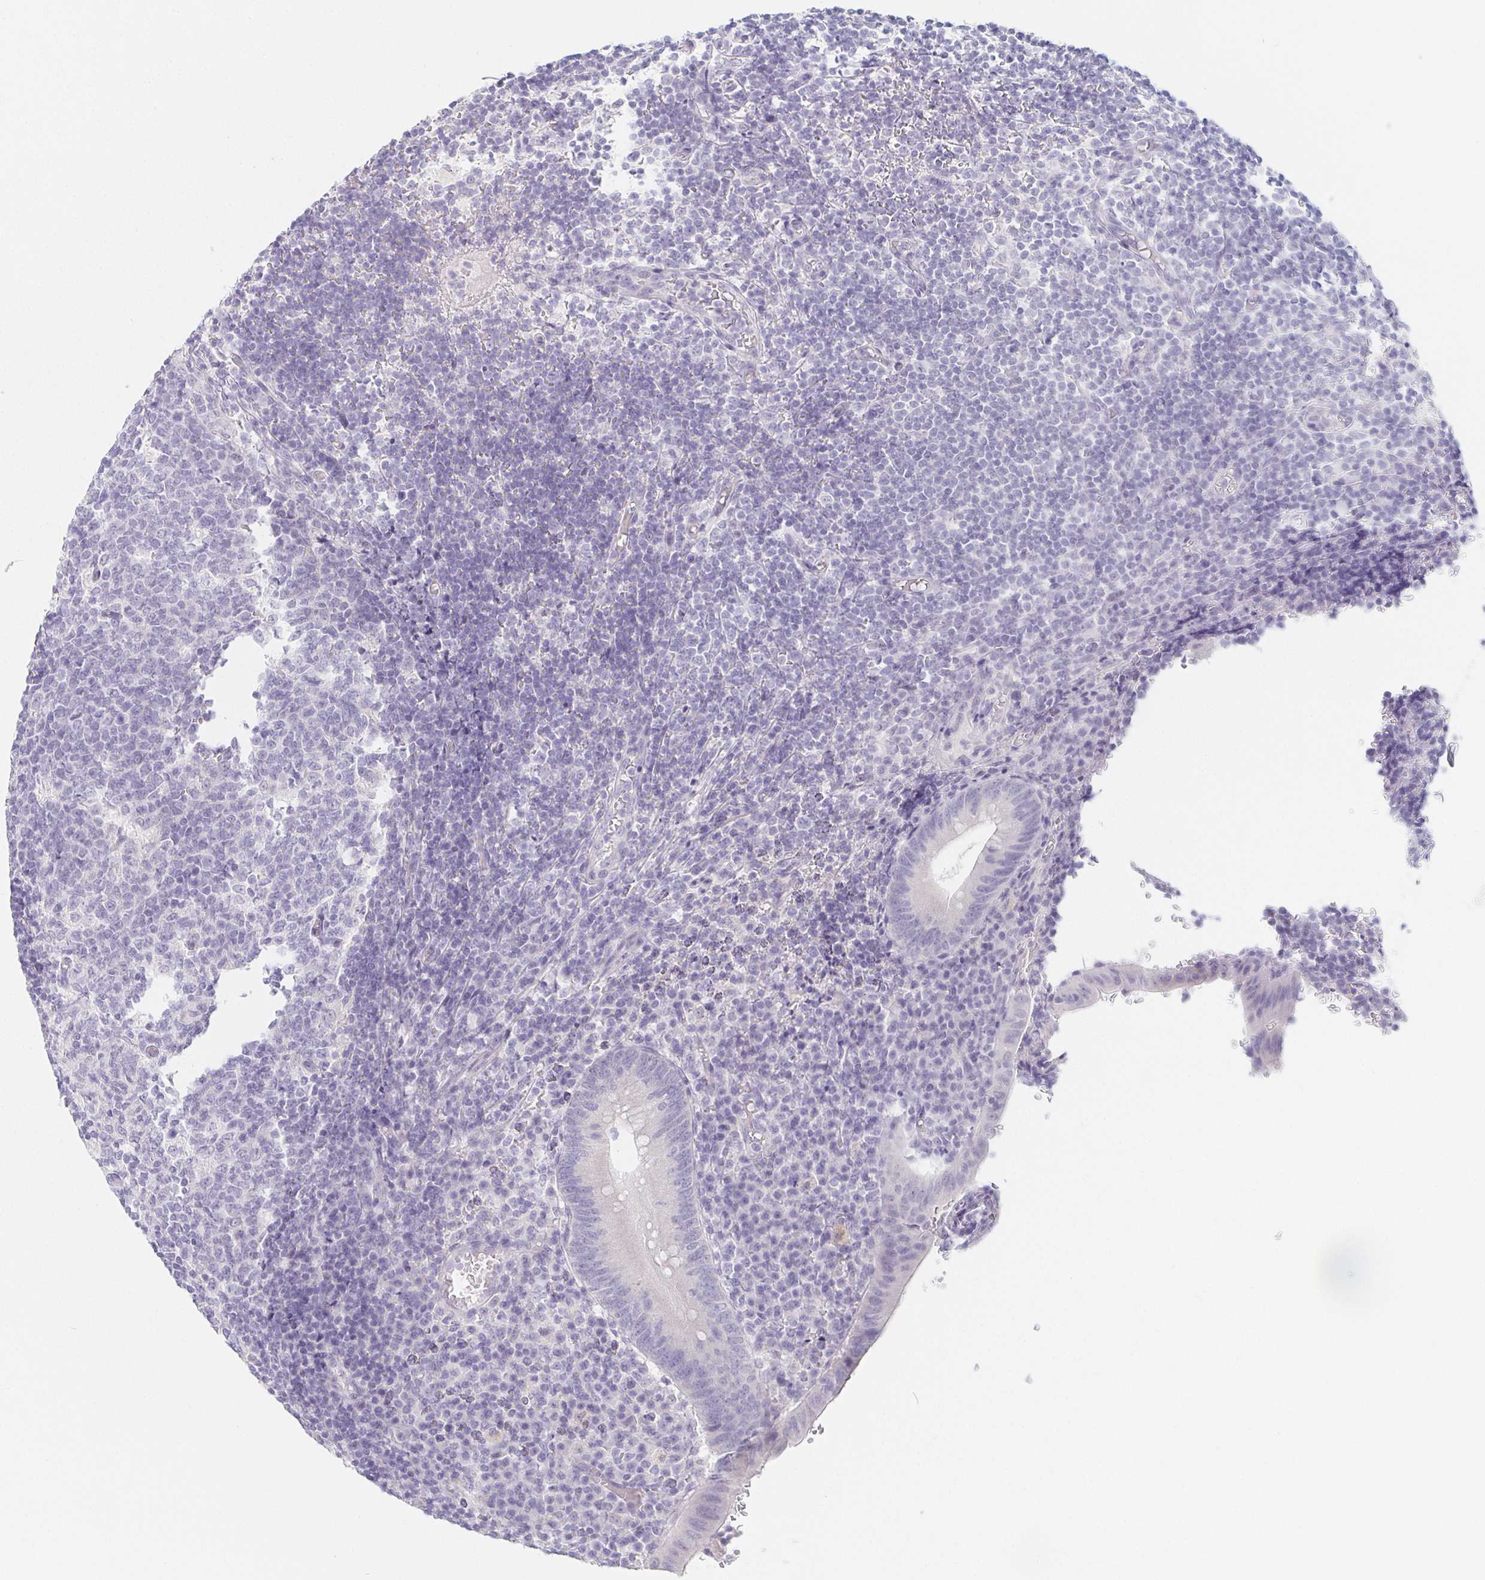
{"staining": {"intensity": "negative", "quantity": "none", "location": "none"}, "tissue": "appendix", "cell_type": "Glandular cells", "image_type": "normal", "snomed": [{"axis": "morphology", "description": "Normal tissue, NOS"}, {"axis": "topography", "description": "Appendix"}], "caption": "This photomicrograph is of benign appendix stained with IHC to label a protein in brown with the nuclei are counter-stained blue. There is no positivity in glandular cells.", "gene": "GLIPR1L1", "patient": {"sex": "male", "age": 18}}